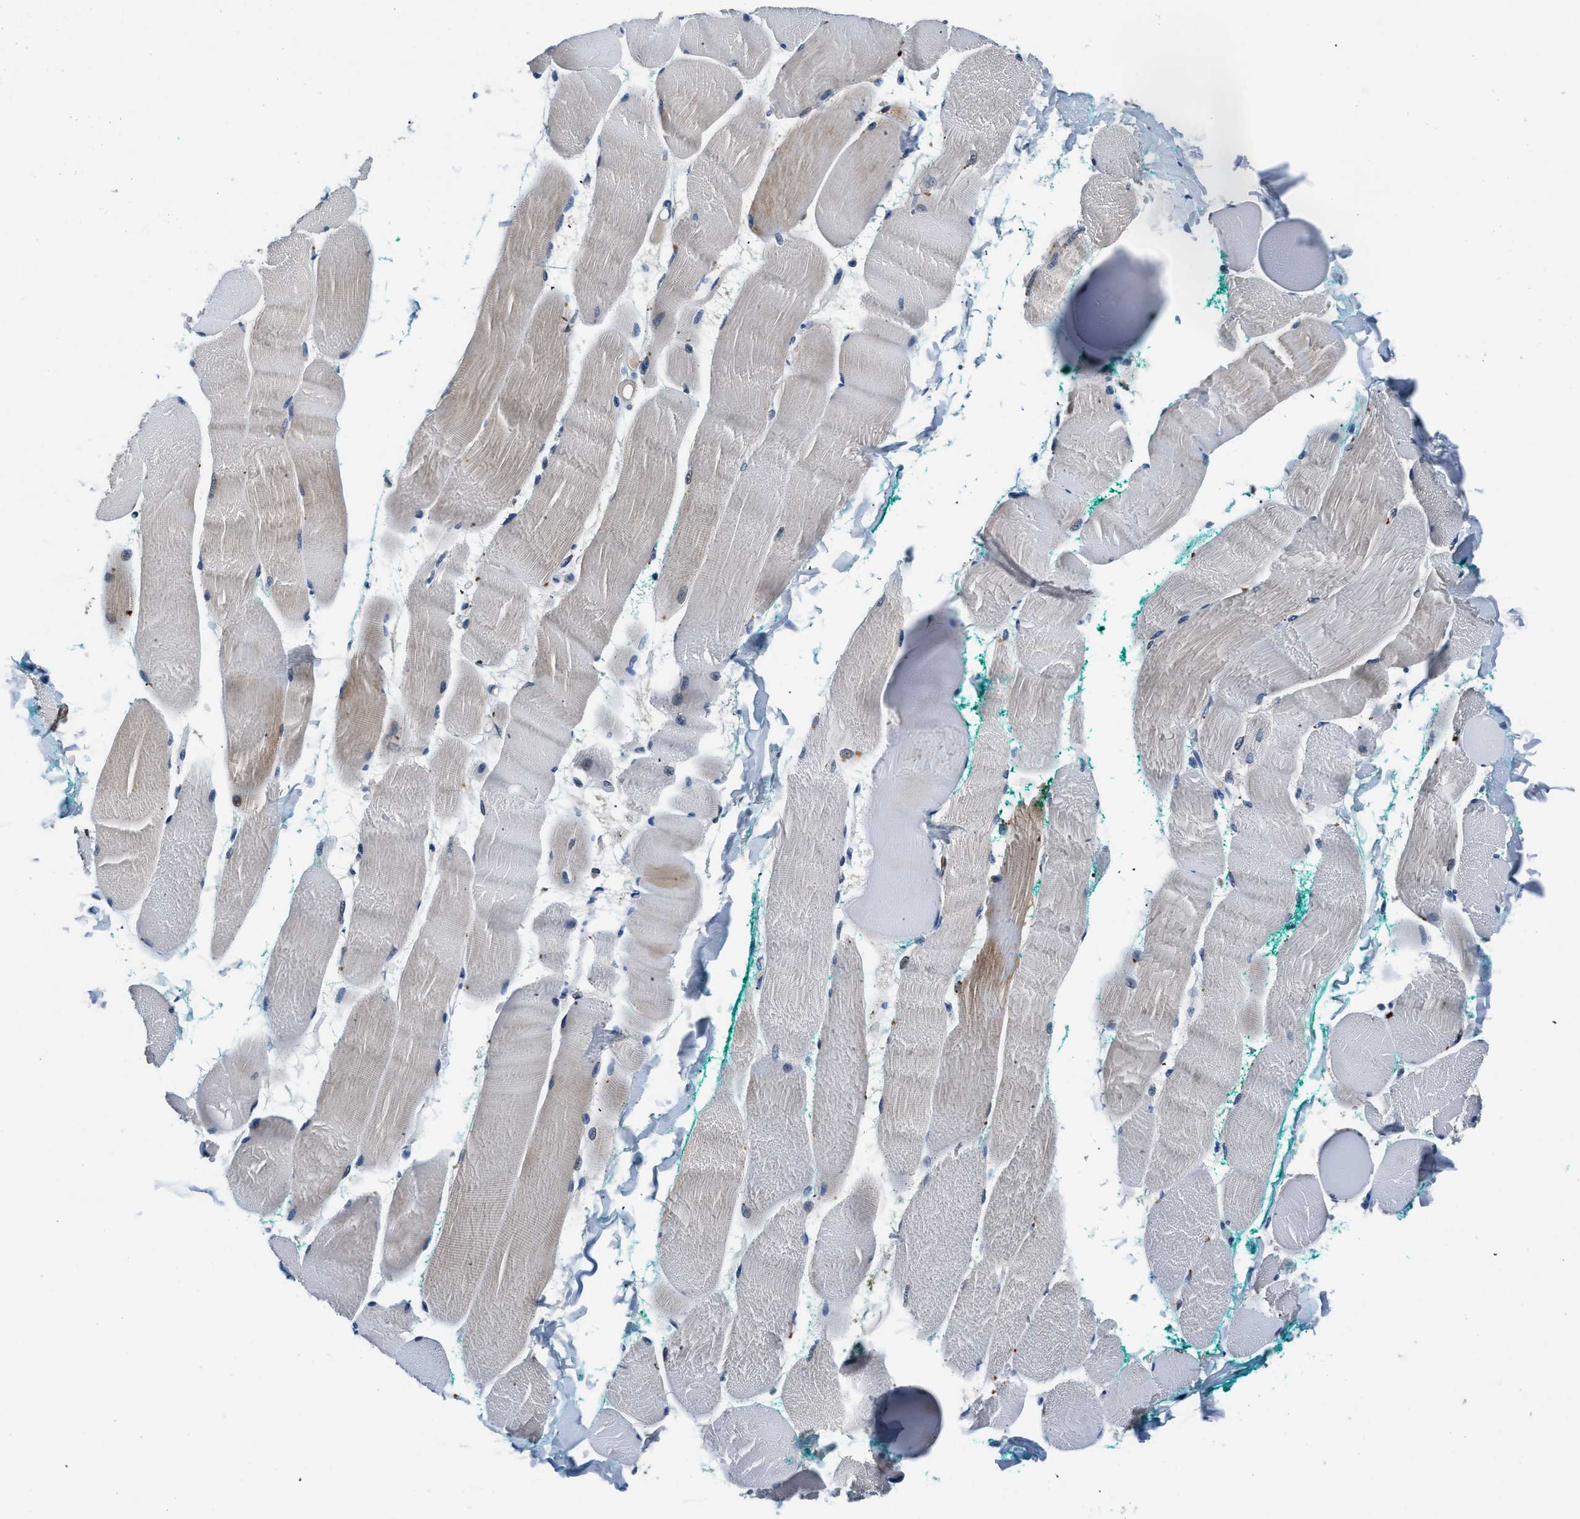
{"staining": {"intensity": "weak", "quantity": "<25%", "location": "cytoplasmic/membranous"}, "tissue": "skeletal muscle", "cell_type": "Myocytes", "image_type": "normal", "snomed": [{"axis": "morphology", "description": "Normal tissue, NOS"}, {"axis": "morphology", "description": "Squamous cell carcinoma, NOS"}, {"axis": "topography", "description": "Skeletal muscle"}], "caption": "The photomicrograph reveals no significant staining in myocytes of skeletal muscle. (DAB IHC, high magnification).", "gene": "LANCL2", "patient": {"sex": "male", "age": 51}}